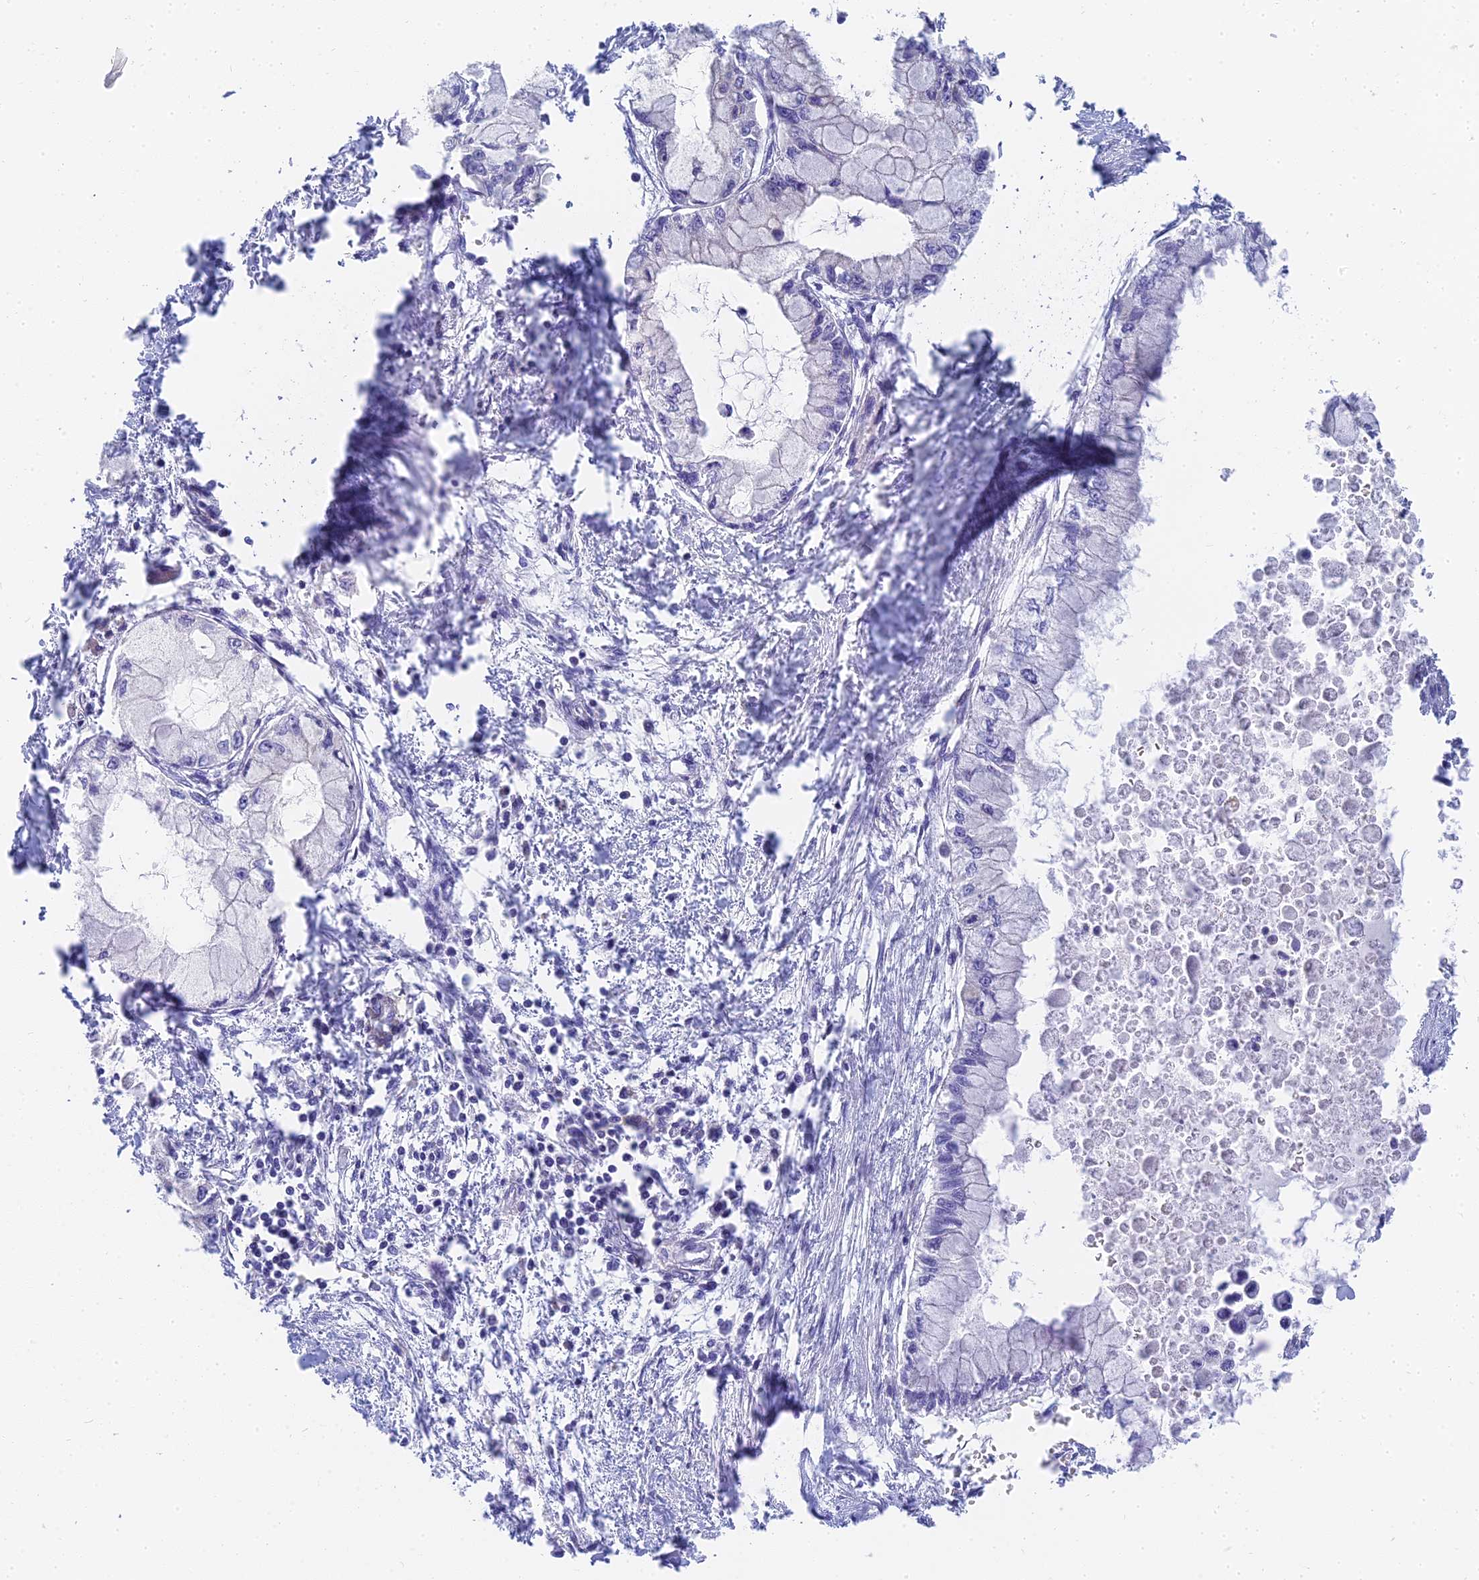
{"staining": {"intensity": "negative", "quantity": "none", "location": "none"}, "tissue": "pancreatic cancer", "cell_type": "Tumor cells", "image_type": "cancer", "snomed": [{"axis": "morphology", "description": "Adenocarcinoma, NOS"}, {"axis": "topography", "description": "Pancreas"}], "caption": "A micrograph of human adenocarcinoma (pancreatic) is negative for staining in tumor cells. (Stains: DAB (3,3'-diaminobenzidine) IHC with hematoxylin counter stain, Microscopy: brightfield microscopy at high magnification).", "gene": "MRPL15", "patient": {"sex": "male", "age": 48}}